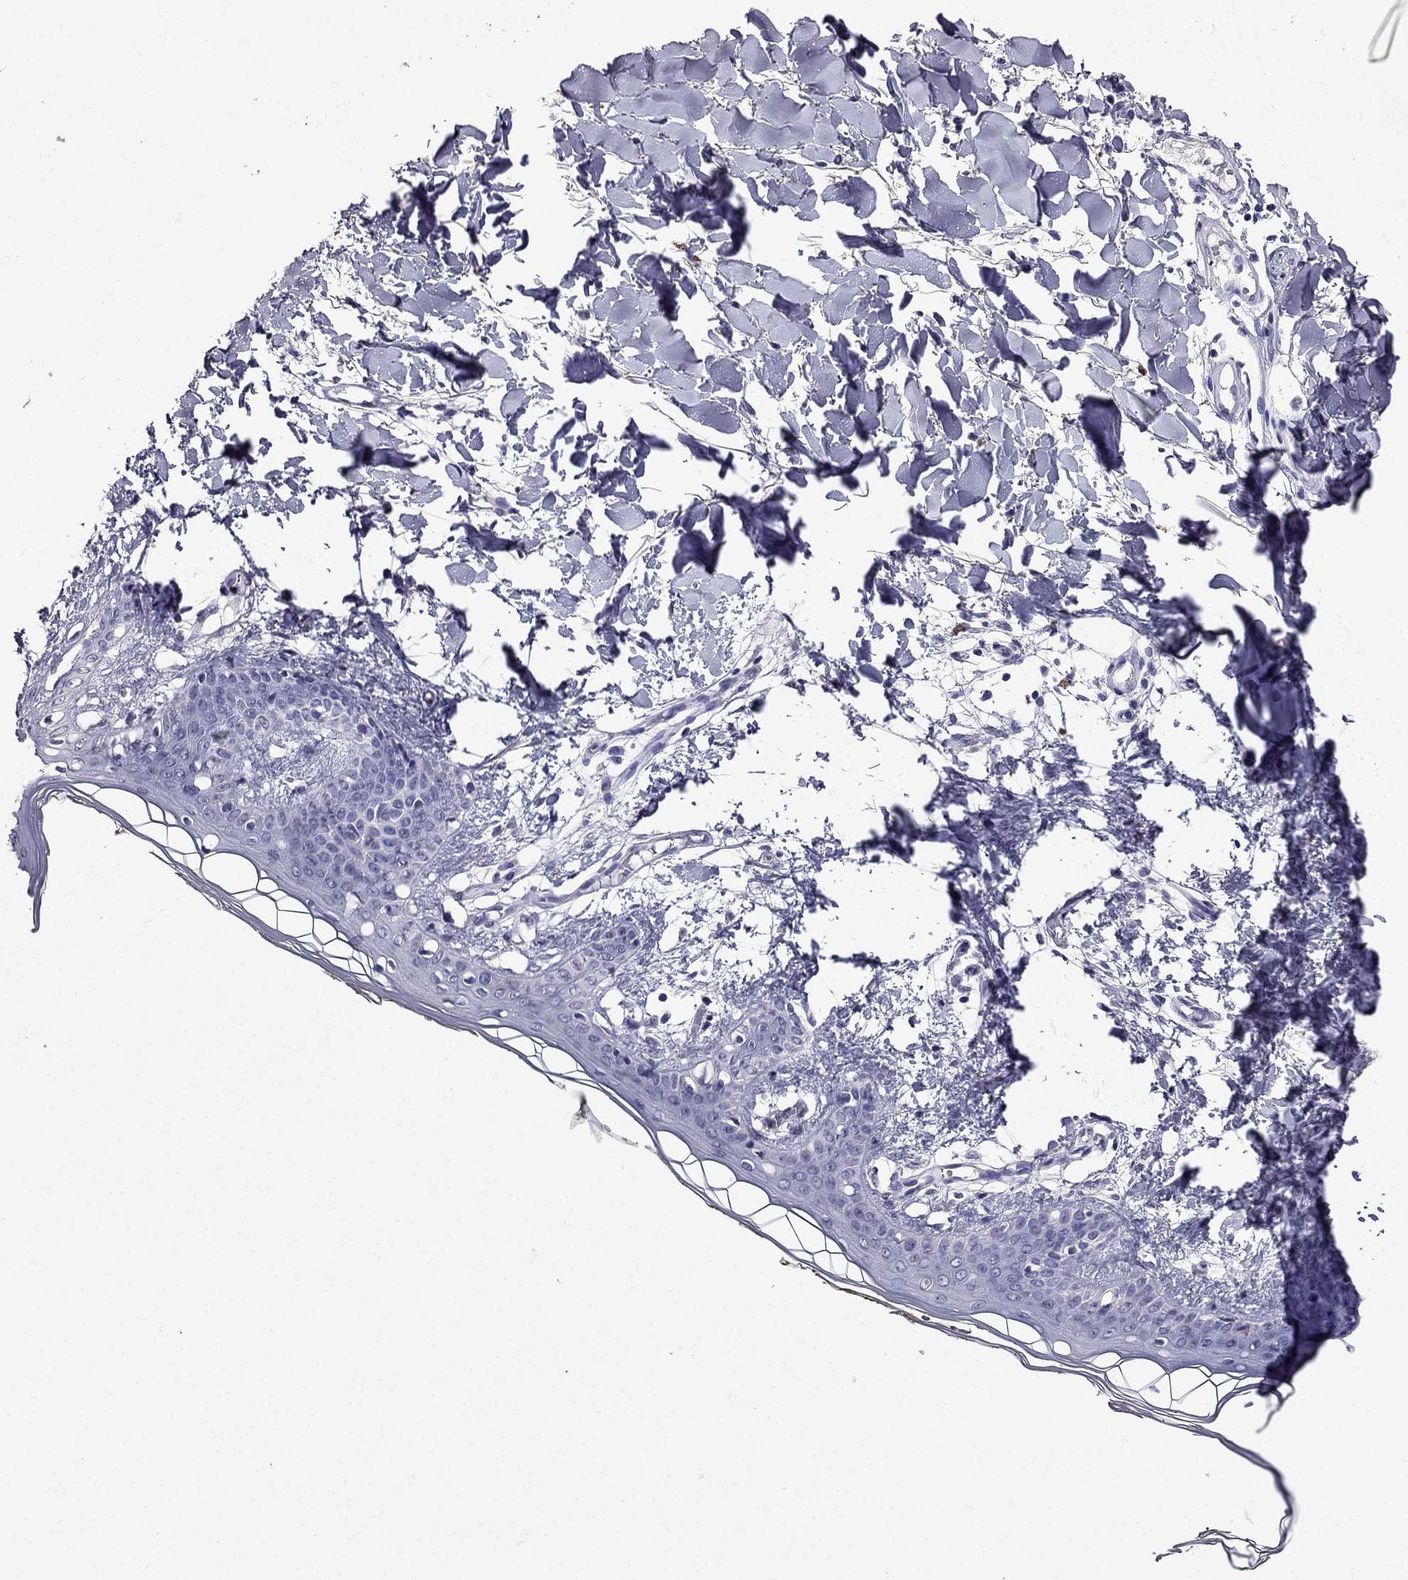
{"staining": {"intensity": "negative", "quantity": "none", "location": "none"}, "tissue": "skin", "cell_type": "Fibroblasts", "image_type": "normal", "snomed": [{"axis": "morphology", "description": "Normal tissue, NOS"}, {"axis": "topography", "description": "Skin"}], "caption": "This is a histopathology image of IHC staining of benign skin, which shows no positivity in fibroblasts. Brightfield microscopy of immunohistochemistry (IHC) stained with DAB (3,3'-diaminobenzidine) (brown) and hematoxylin (blue), captured at high magnification.", "gene": "DNAH17", "patient": {"sex": "female", "age": 34}}